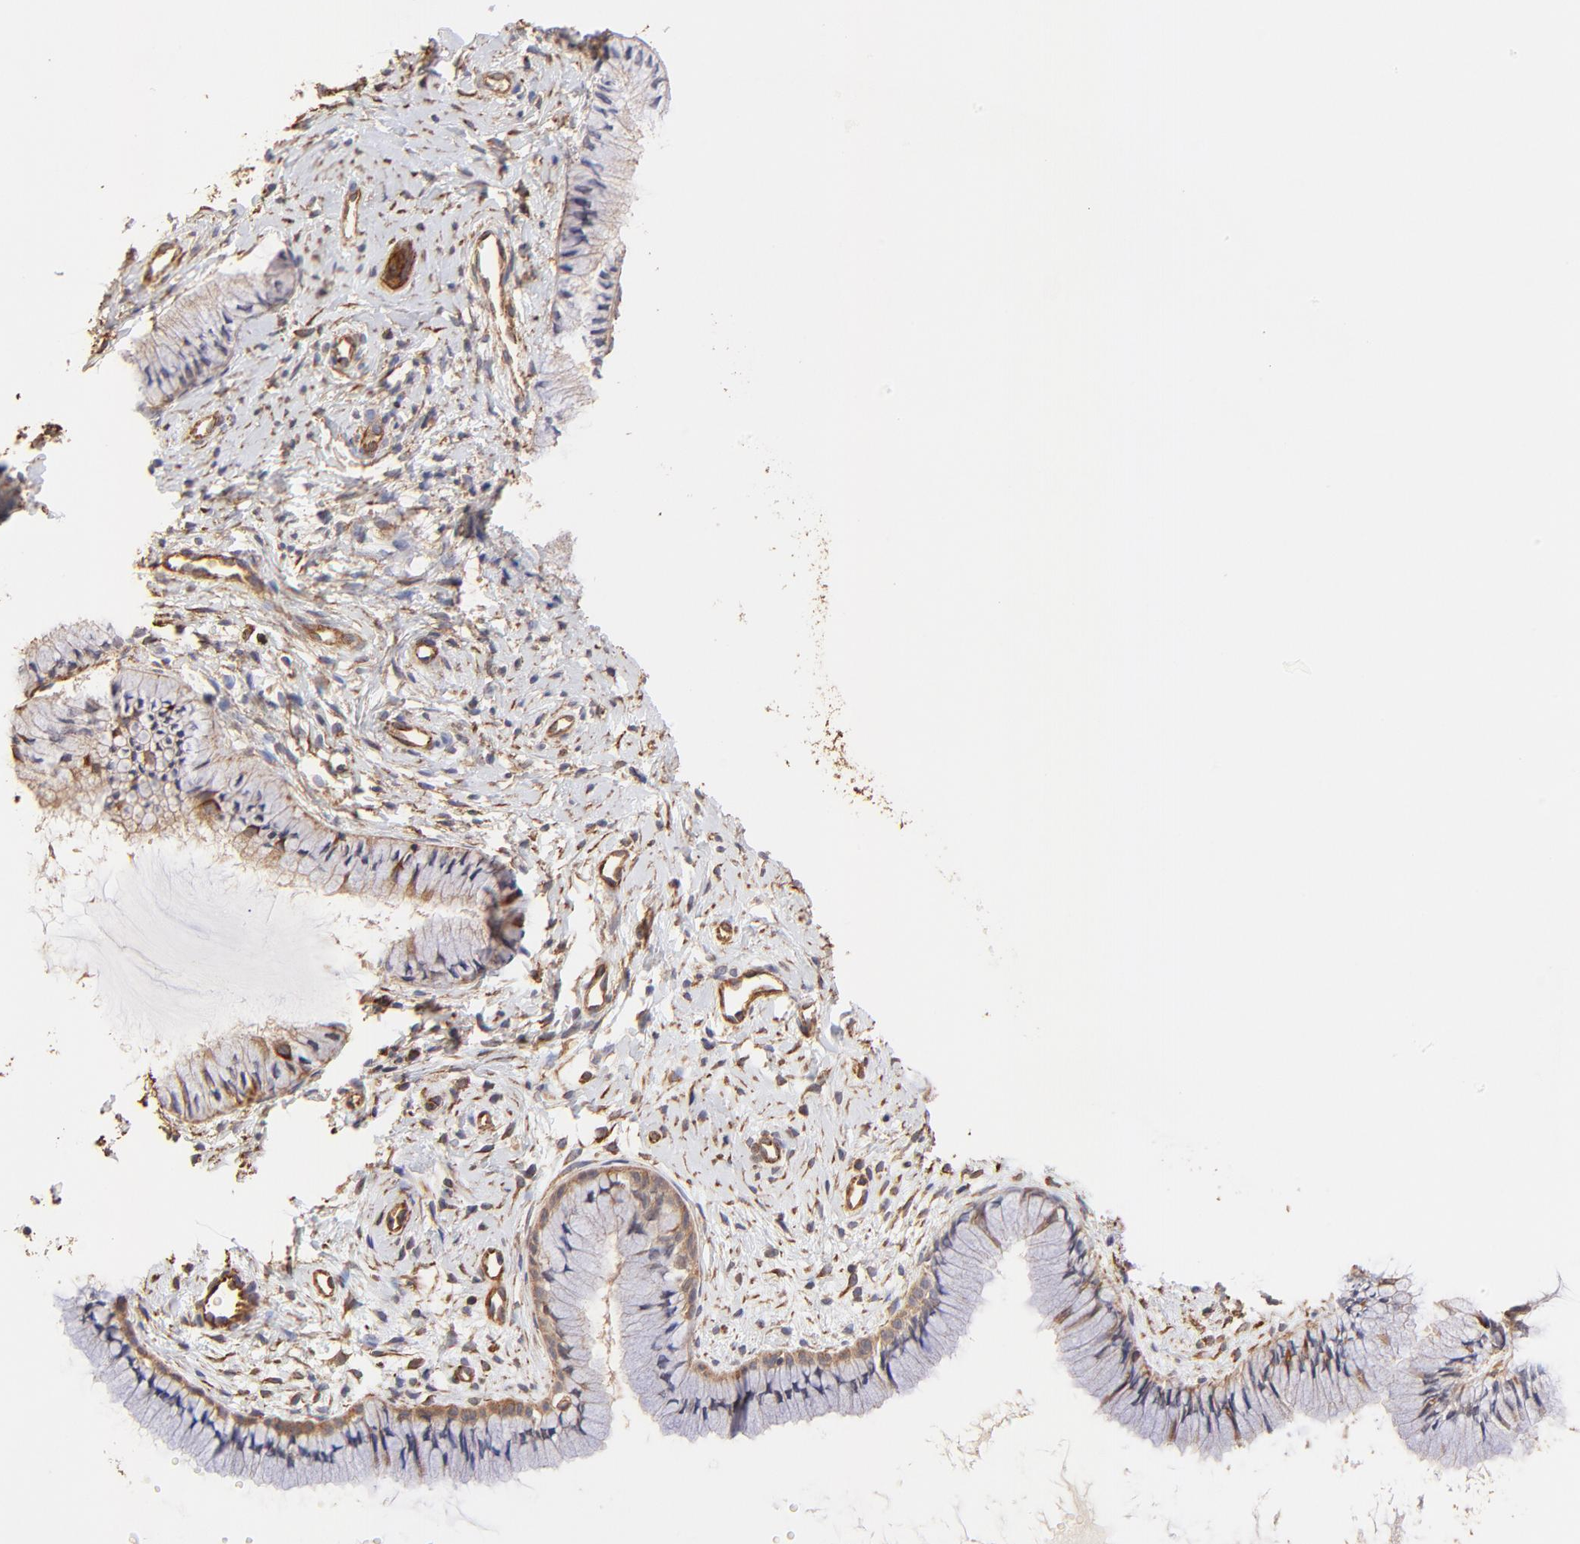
{"staining": {"intensity": "weak", "quantity": ">75%", "location": "cytoplasmic/membranous"}, "tissue": "cervix", "cell_type": "Glandular cells", "image_type": "normal", "snomed": [{"axis": "morphology", "description": "Normal tissue, NOS"}, {"axis": "topography", "description": "Cervix"}], "caption": "IHC image of benign human cervix stained for a protein (brown), which demonstrates low levels of weak cytoplasmic/membranous positivity in about >75% of glandular cells.", "gene": "TNFAIP3", "patient": {"sex": "female", "age": 46}}